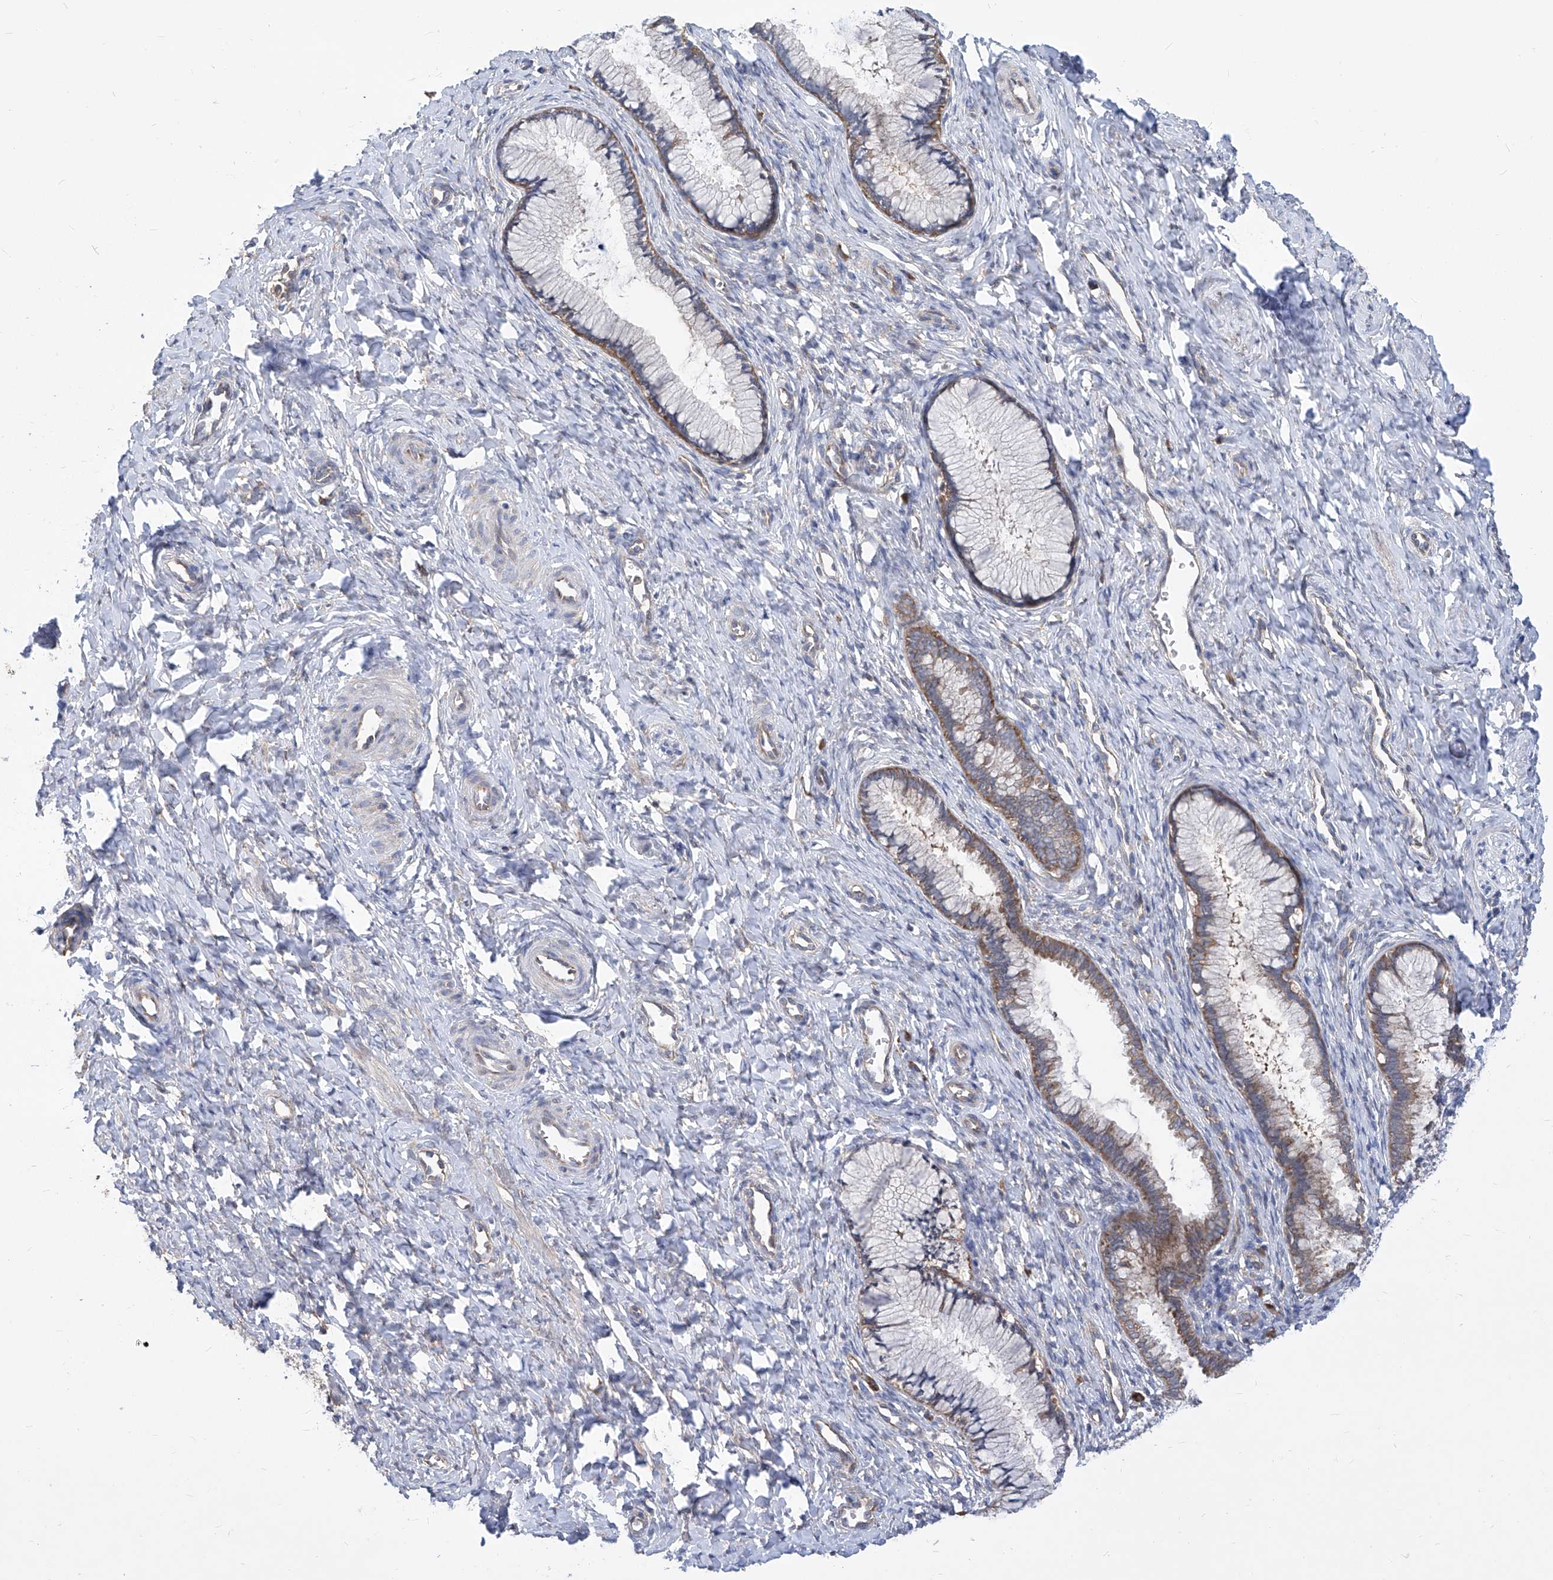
{"staining": {"intensity": "moderate", "quantity": "<25%", "location": "cytoplasmic/membranous"}, "tissue": "cervix", "cell_type": "Glandular cells", "image_type": "normal", "snomed": [{"axis": "morphology", "description": "Normal tissue, NOS"}, {"axis": "topography", "description": "Cervix"}], "caption": "Immunohistochemistry photomicrograph of benign human cervix stained for a protein (brown), which reveals low levels of moderate cytoplasmic/membranous staining in about <25% of glandular cells.", "gene": "EIF3M", "patient": {"sex": "female", "age": 27}}